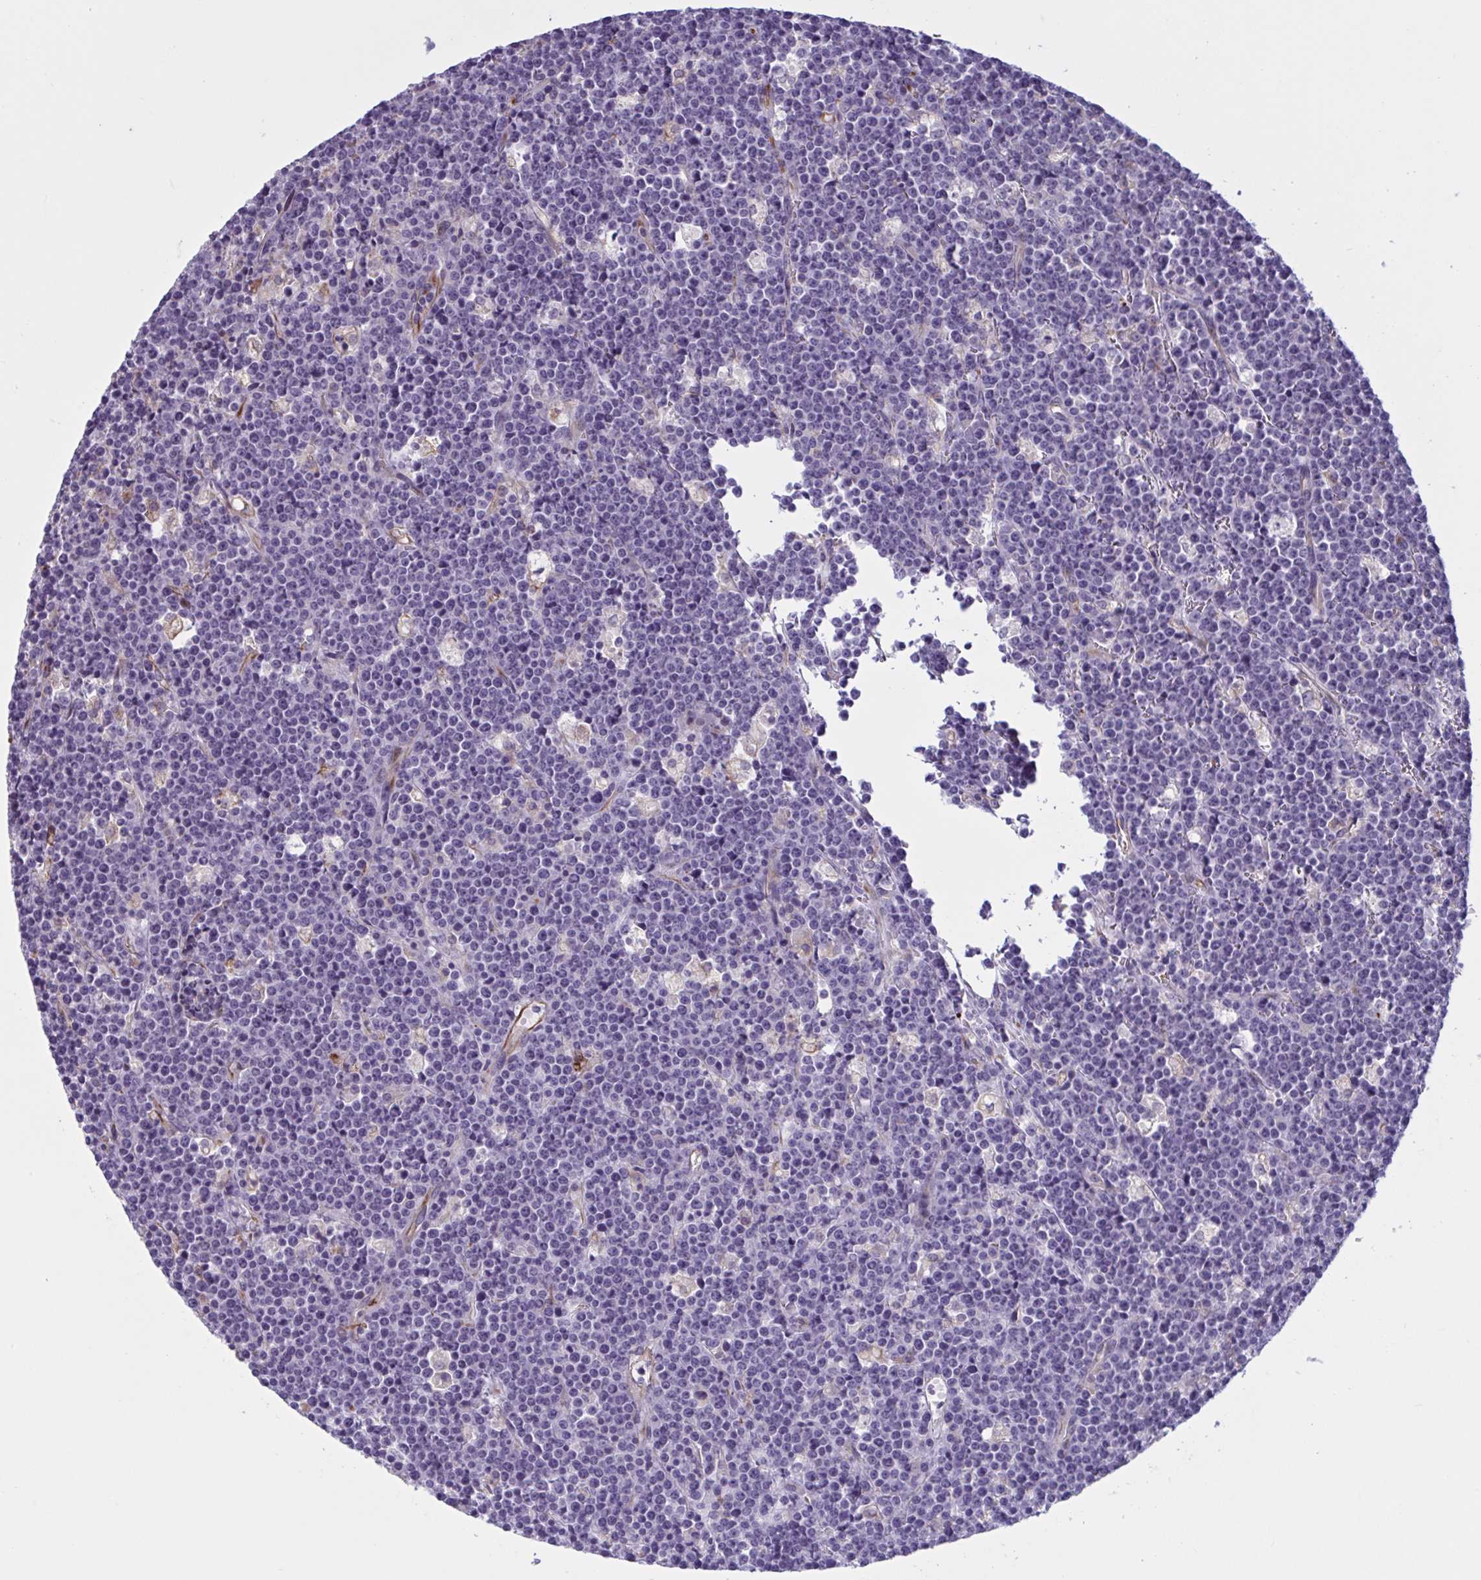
{"staining": {"intensity": "negative", "quantity": "none", "location": "none"}, "tissue": "lymphoma", "cell_type": "Tumor cells", "image_type": "cancer", "snomed": [{"axis": "morphology", "description": "Malignant lymphoma, non-Hodgkin's type, High grade"}, {"axis": "topography", "description": "Ovary"}], "caption": "There is no significant expression in tumor cells of malignant lymphoma, non-Hodgkin's type (high-grade).", "gene": "OR1L3", "patient": {"sex": "female", "age": 56}}